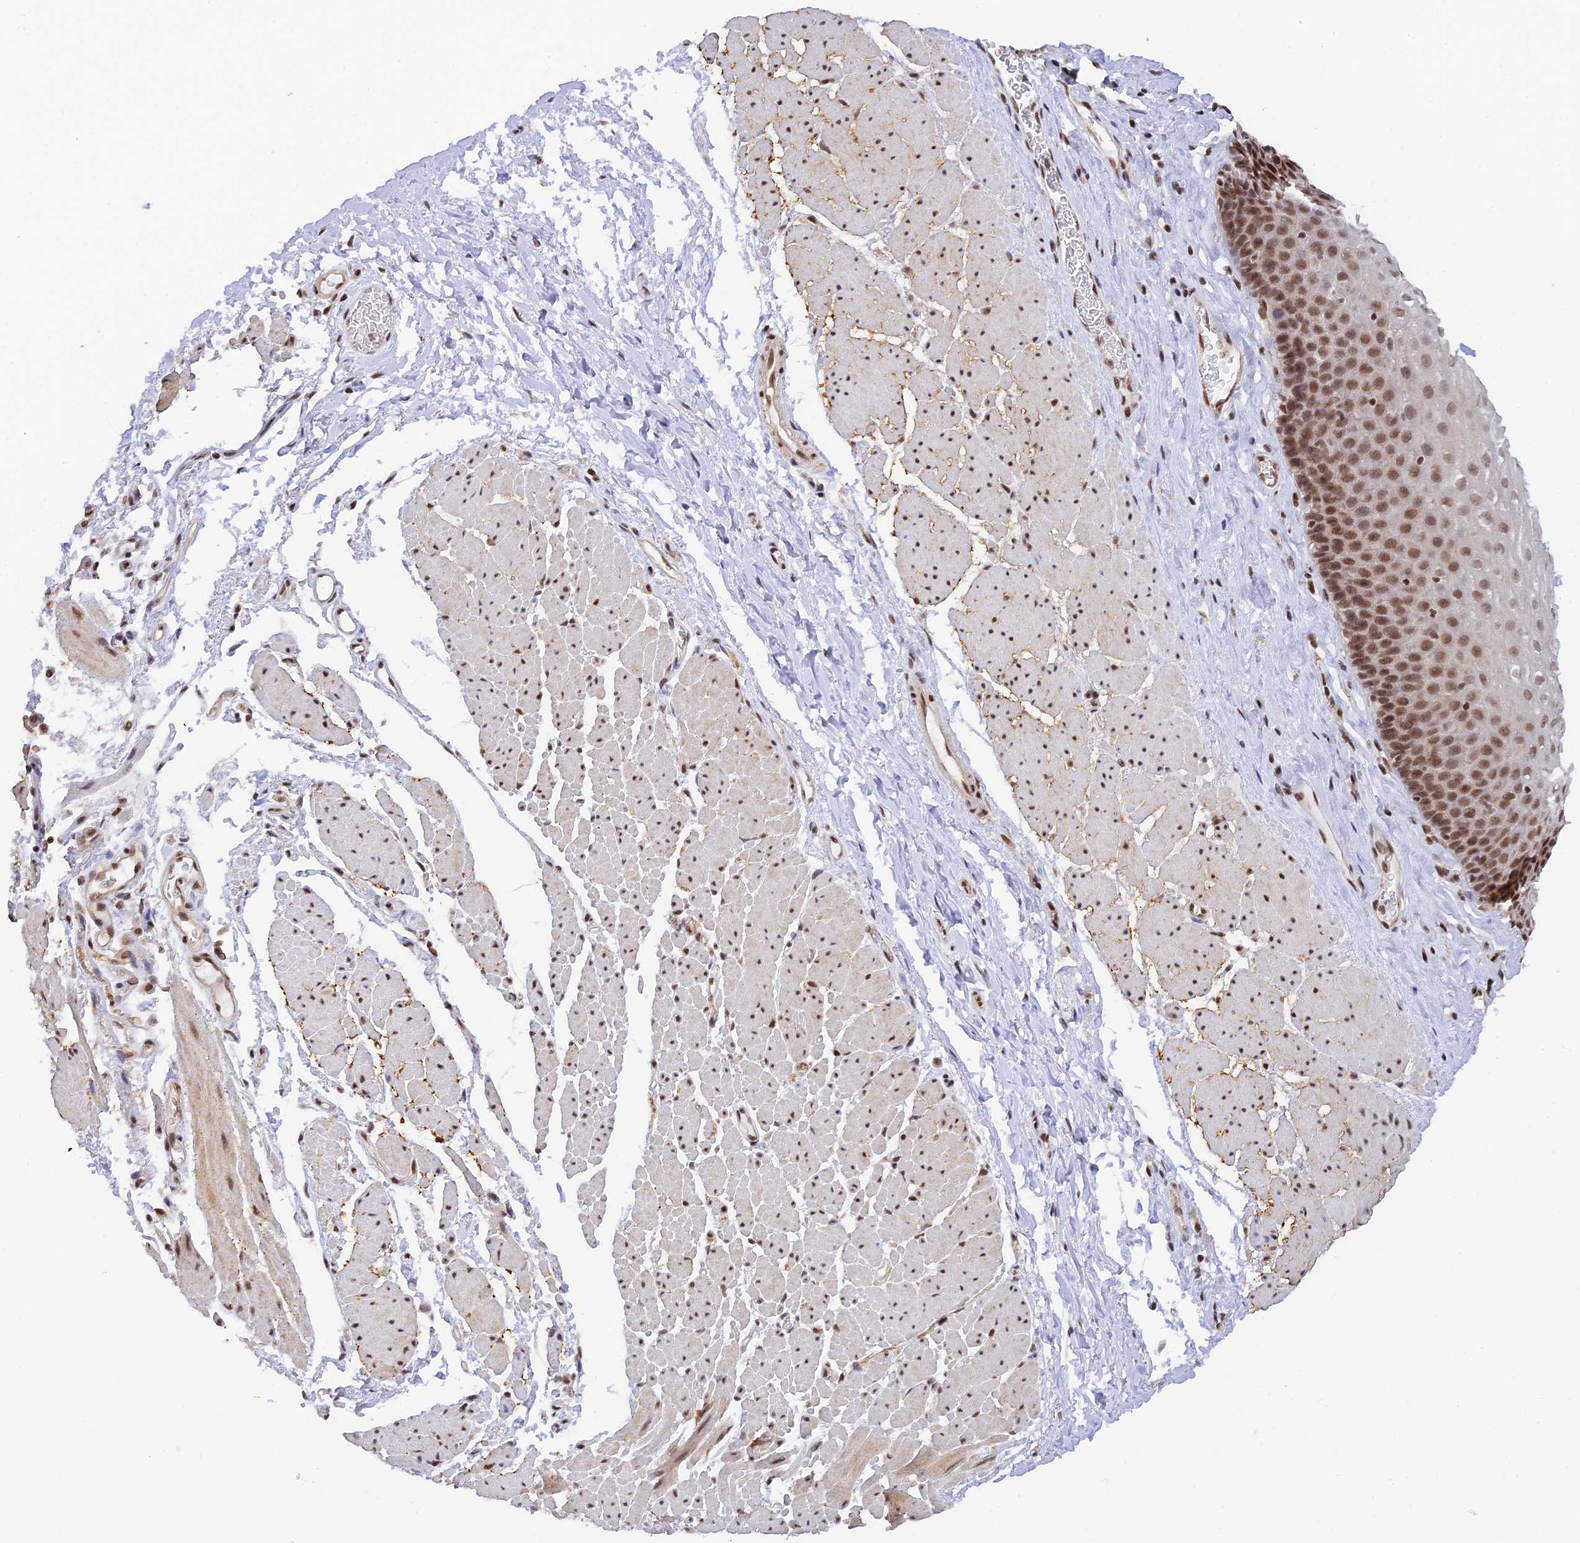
{"staining": {"intensity": "moderate", "quantity": ">75%", "location": "nuclear"}, "tissue": "esophagus", "cell_type": "Squamous epithelial cells", "image_type": "normal", "snomed": [{"axis": "morphology", "description": "Normal tissue, NOS"}, {"axis": "topography", "description": "Esophagus"}], "caption": "Immunohistochemistry photomicrograph of unremarkable human esophagus stained for a protein (brown), which exhibits medium levels of moderate nuclear staining in approximately >75% of squamous epithelial cells.", "gene": "THAP11", "patient": {"sex": "female", "age": 66}}